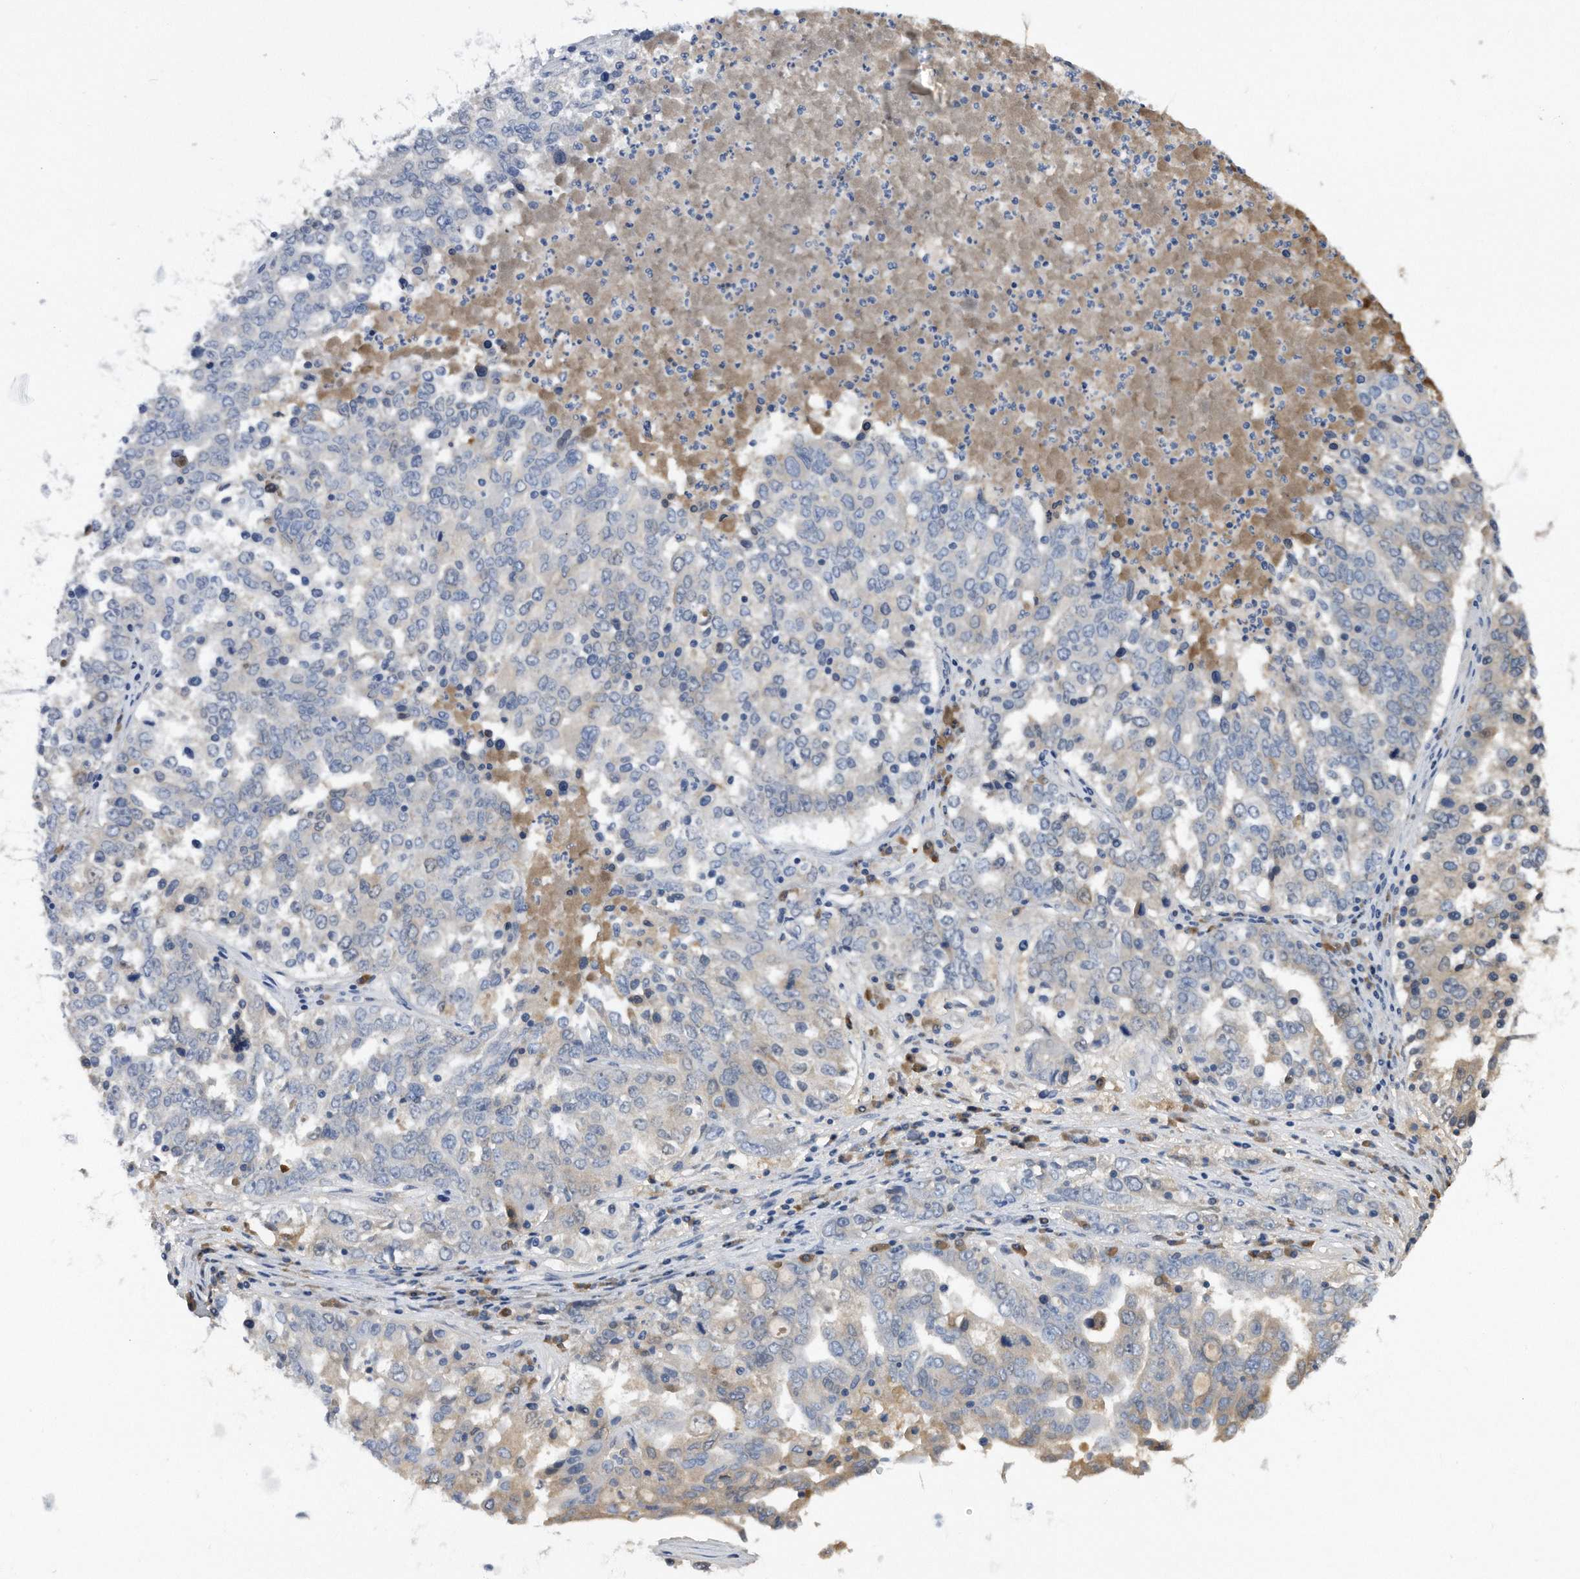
{"staining": {"intensity": "negative", "quantity": "none", "location": "none"}, "tissue": "ovarian cancer", "cell_type": "Tumor cells", "image_type": "cancer", "snomed": [{"axis": "morphology", "description": "Carcinoma, endometroid"}, {"axis": "topography", "description": "Ovary"}], "caption": "Immunohistochemistry micrograph of neoplastic tissue: ovarian cancer stained with DAB (3,3'-diaminobenzidine) exhibits no significant protein positivity in tumor cells.", "gene": "ASNS", "patient": {"sex": "female", "age": 62}}